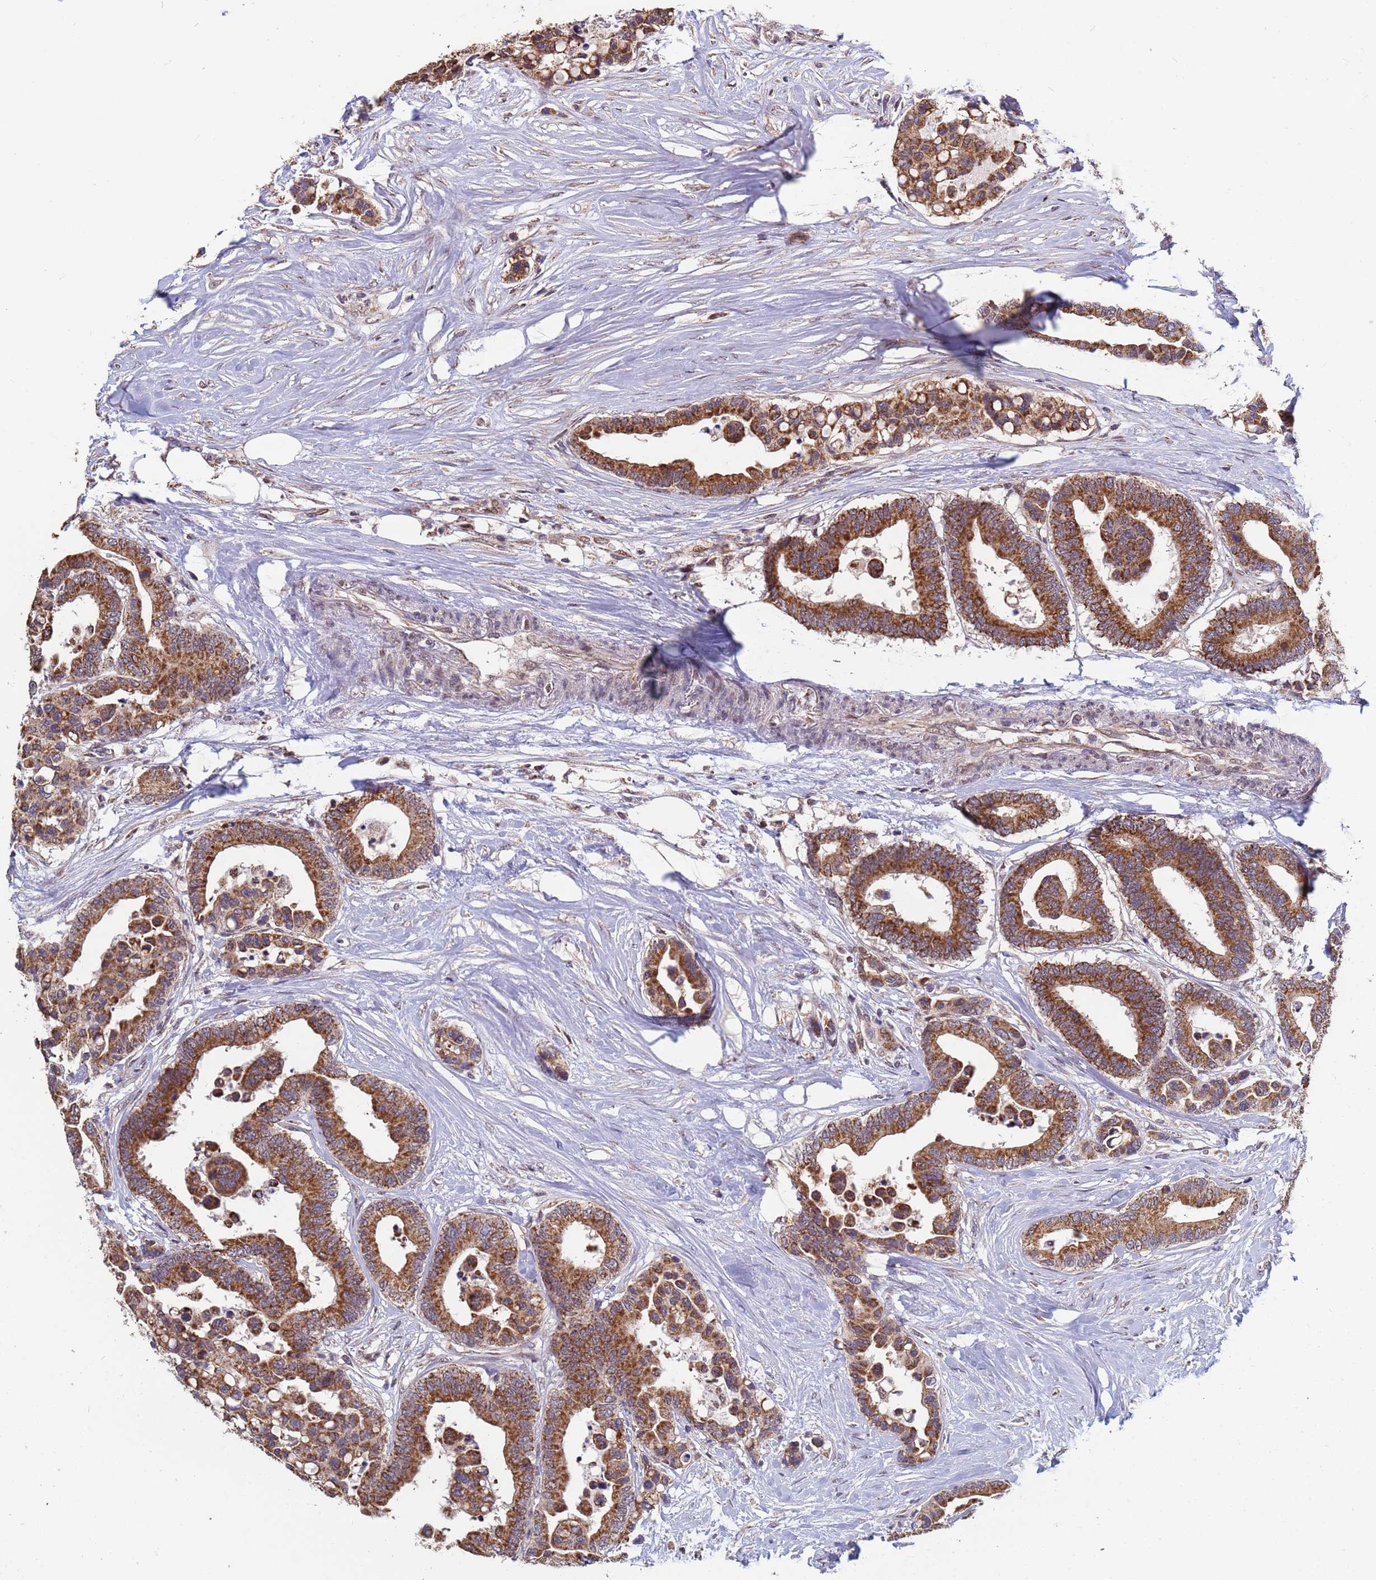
{"staining": {"intensity": "strong", "quantity": ">75%", "location": "cytoplasmic/membranous"}, "tissue": "colorectal cancer", "cell_type": "Tumor cells", "image_type": "cancer", "snomed": [{"axis": "morphology", "description": "Adenocarcinoma, NOS"}, {"axis": "topography", "description": "Colon"}], "caption": "An image of human adenocarcinoma (colorectal) stained for a protein exhibits strong cytoplasmic/membranous brown staining in tumor cells.", "gene": "DENND2B", "patient": {"sex": "male", "age": 82}}